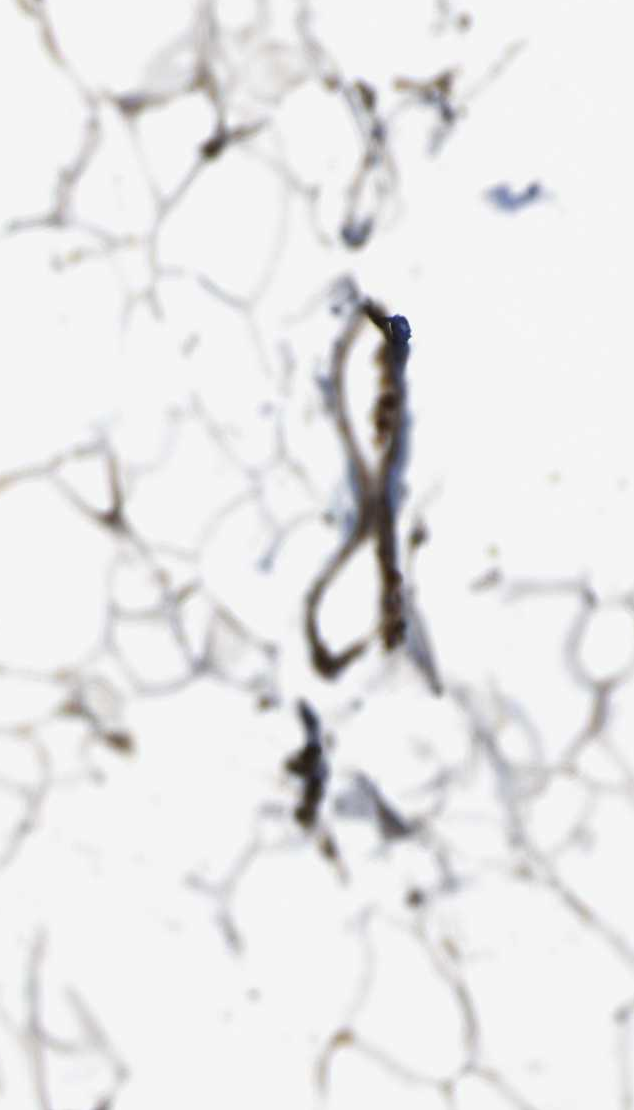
{"staining": {"intensity": "weak", "quantity": ">75%", "location": "cytoplasmic/membranous"}, "tissue": "adipose tissue", "cell_type": "Adipocytes", "image_type": "normal", "snomed": [{"axis": "morphology", "description": "Normal tissue, NOS"}, {"axis": "topography", "description": "Breast"}, {"axis": "topography", "description": "Adipose tissue"}], "caption": "The micrograph reveals a brown stain indicating the presence of a protein in the cytoplasmic/membranous of adipocytes in adipose tissue. (DAB (3,3'-diaminobenzidine) IHC with brightfield microscopy, high magnification).", "gene": "C1GALT1", "patient": {"sex": "female", "age": 25}}